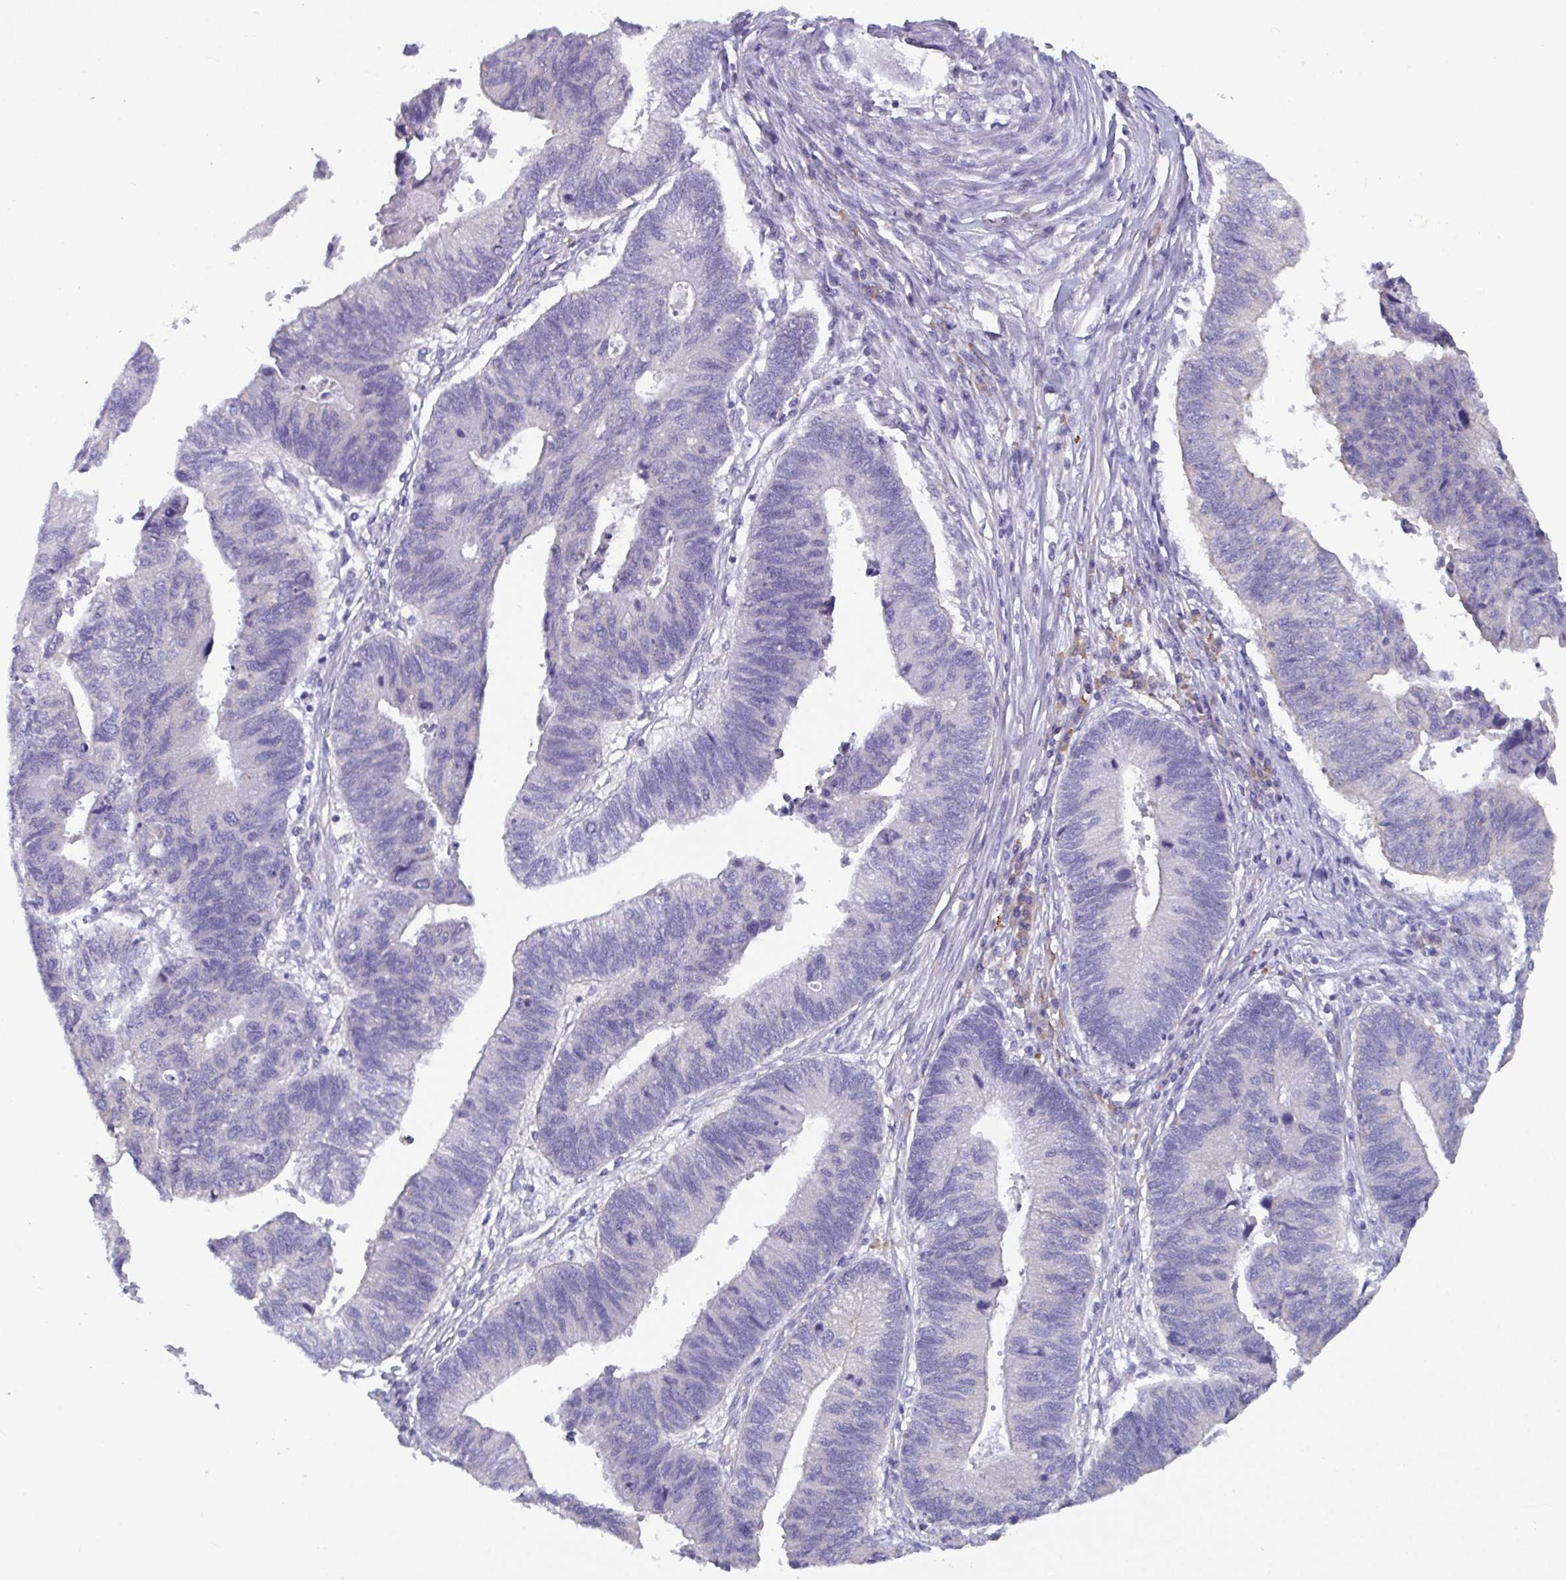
{"staining": {"intensity": "negative", "quantity": "none", "location": "none"}, "tissue": "stomach cancer", "cell_type": "Tumor cells", "image_type": "cancer", "snomed": [{"axis": "morphology", "description": "Adenocarcinoma, NOS"}, {"axis": "topography", "description": "Stomach"}], "caption": "This is an immunohistochemistry (IHC) histopathology image of human stomach adenocarcinoma. There is no positivity in tumor cells.", "gene": "SLC66A1", "patient": {"sex": "male", "age": 59}}